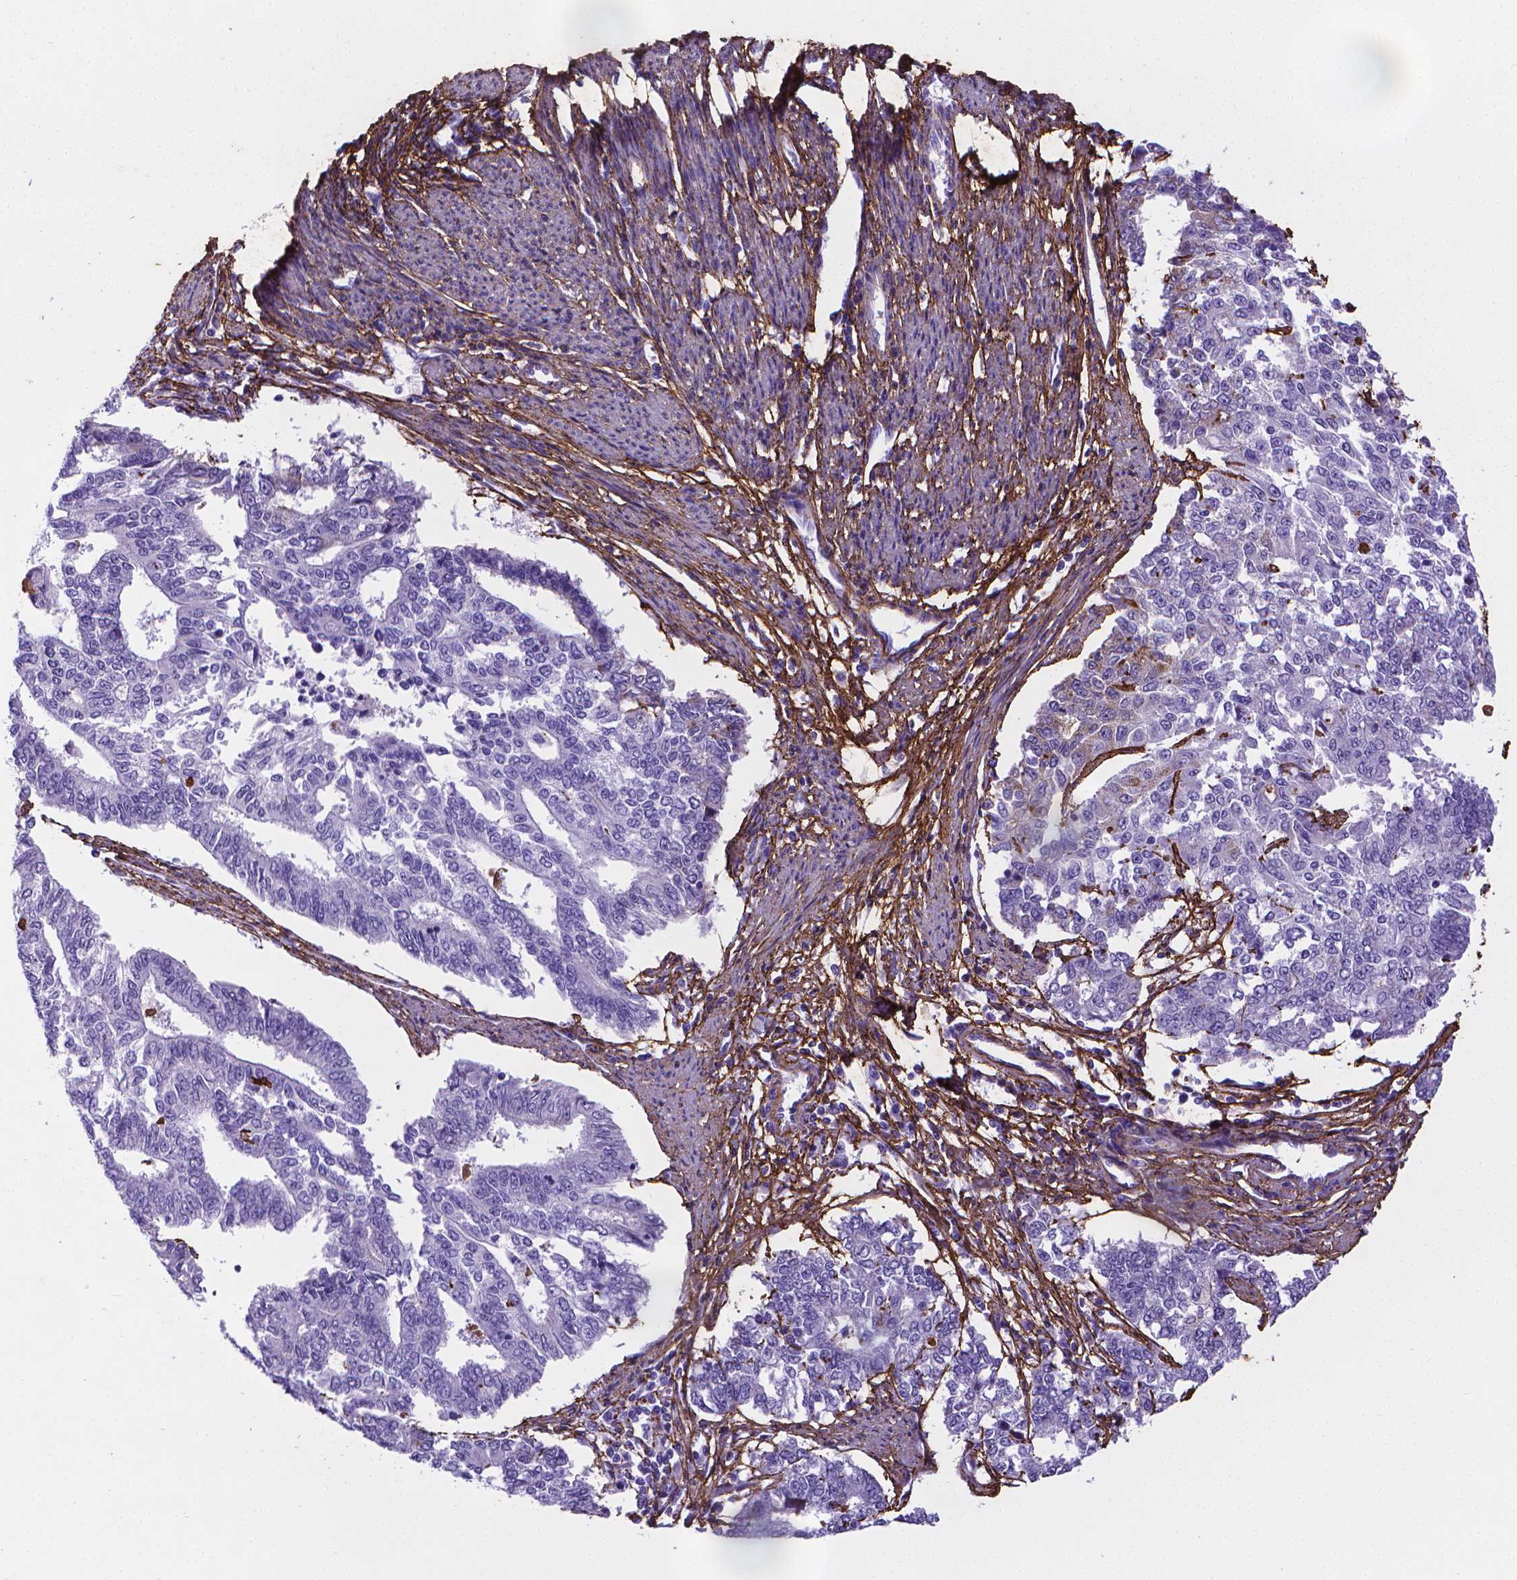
{"staining": {"intensity": "negative", "quantity": "none", "location": "none"}, "tissue": "endometrial cancer", "cell_type": "Tumor cells", "image_type": "cancer", "snomed": [{"axis": "morphology", "description": "Adenocarcinoma, NOS"}, {"axis": "topography", "description": "Uterus"}], "caption": "The micrograph shows no significant staining in tumor cells of endometrial cancer.", "gene": "MFAP2", "patient": {"sex": "female", "age": 59}}